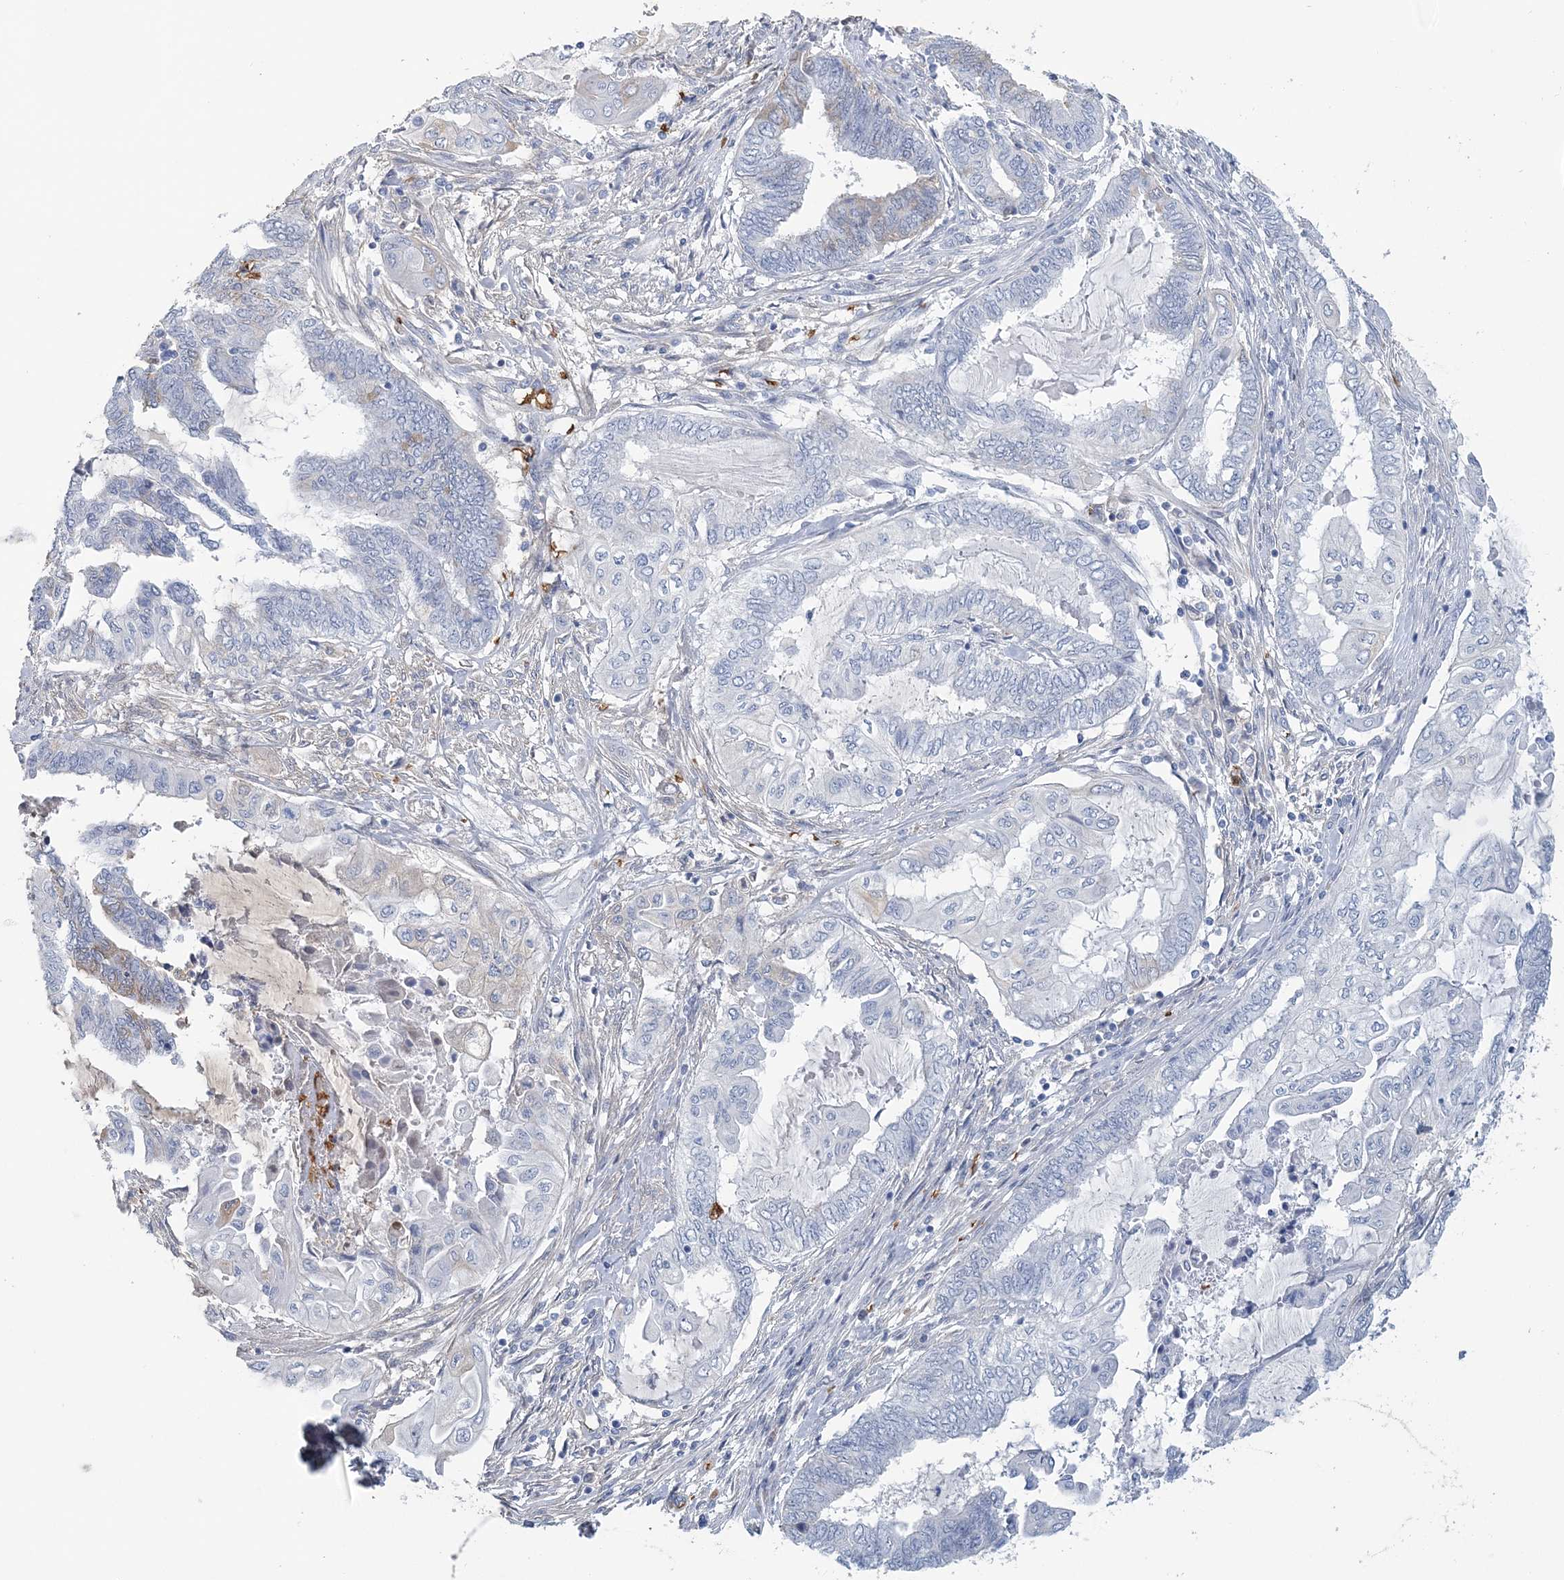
{"staining": {"intensity": "negative", "quantity": "none", "location": "none"}, "tissue": "endometrial cancer", "cell_type": "Tumor cells", "image_type": "cancer", "snomed": [{"axis": "morphology", "description": "Adenocarcinoma, NOS"}, {"axis": "topography", "description": "Uterus"}, {"axis": "topography", "description": "Endometrium"}], "caption": "IHC of human endometrial cancer reveals no staining in tumor cells.", "gene": "HBD", "patient": {"sex": "female", "age": 70}}